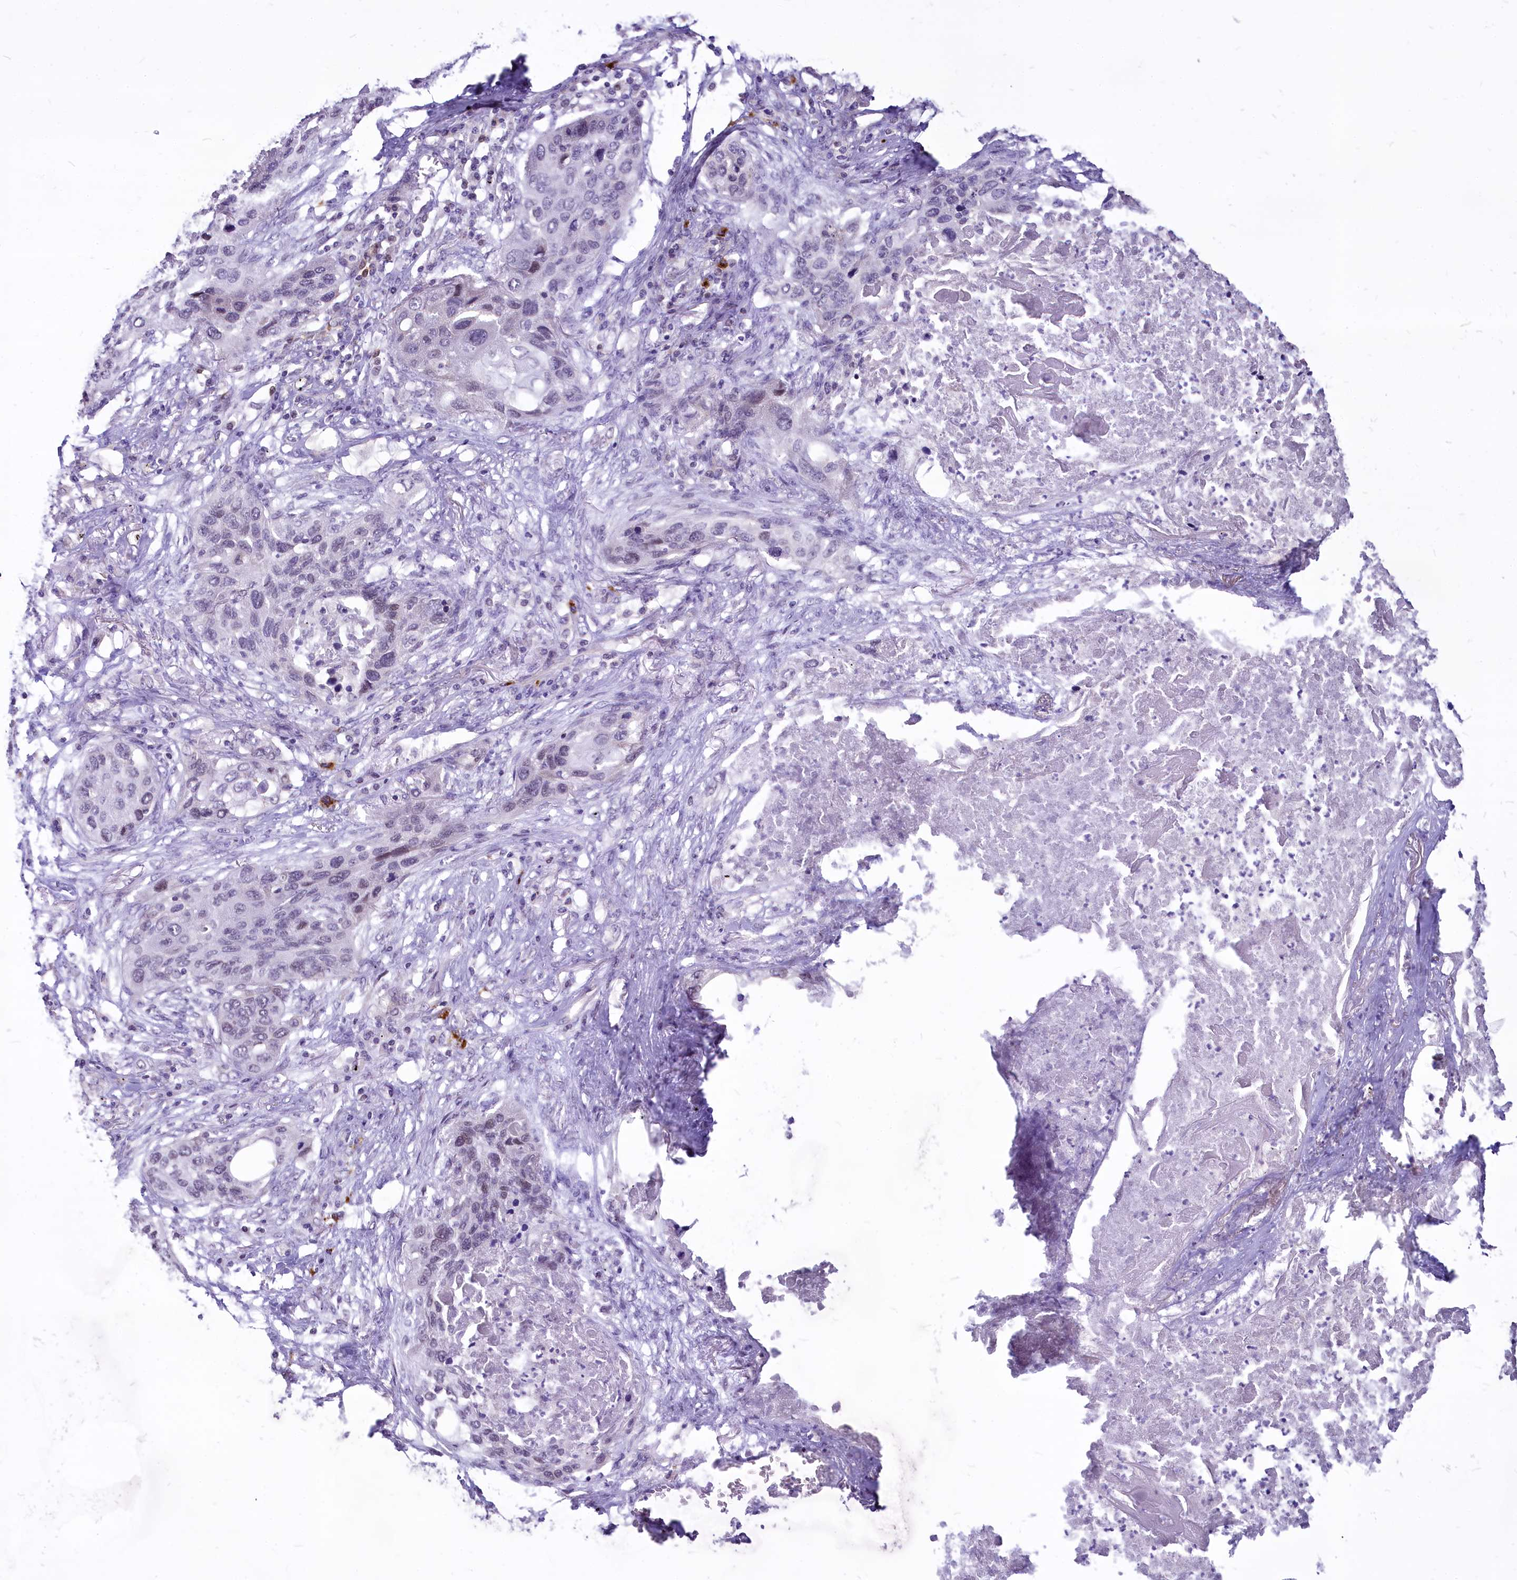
{"staining": {"intensity": "negative", "quantity": "none", "location": "none"}, "tissue": "lung cancer", "cell_type": "Tumor cells", "image_type": "cancer", "snomed": [{"axis": "morphology", "description": "Squamous cell carcinoma, NOS"}, {"axis": "topography", "description": "Lung"}], "caption": "Tumor cells show no significant positivity in lung squamous cell carcinoma. Brightfield microscopy of immunohistochemistry stained with DAB (3,3'-diaminobenzidine) (brown) and hematoxylin (blue), captured at high magnification.", "gene": "BANK1", "patient": {"sex": "female", "age": 63}}